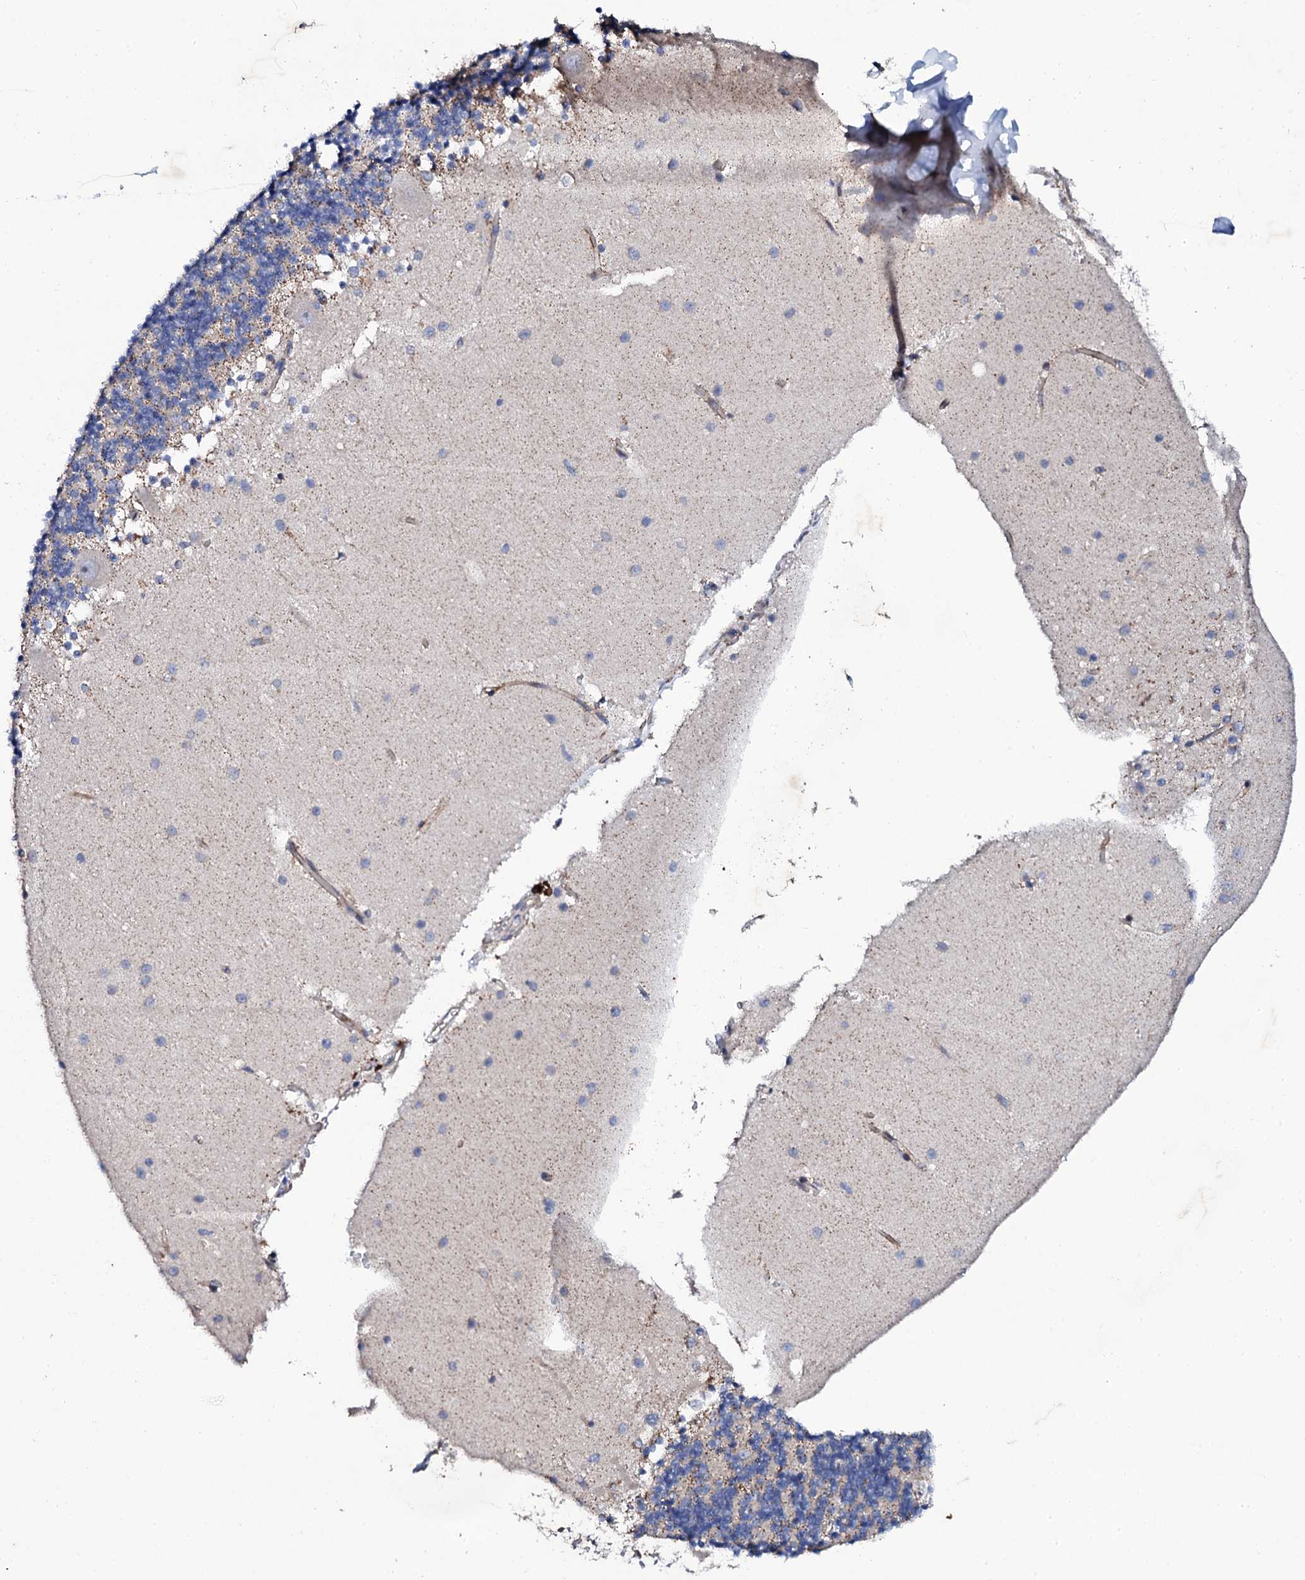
{"staining": {"intensity": "negative", "quantity": "none", "location": "none"}, "tissue": "cerebellum", "cell_type": "Cells in granular layer", "image_type": "normal", "snomed": [{"axis": "morphology", "description": "Normal tissue, NOS"}, {"axis": "topography", "description": "Cerebellum"}], "caption": "Immunohistochemistry (IHC) histopathology image of normal cerebellum stained for a protein (brown), which reveals no positivity in cells in granular layer.", "gene": "DBX1", "patient": {"sex": "male", "age": 54}}